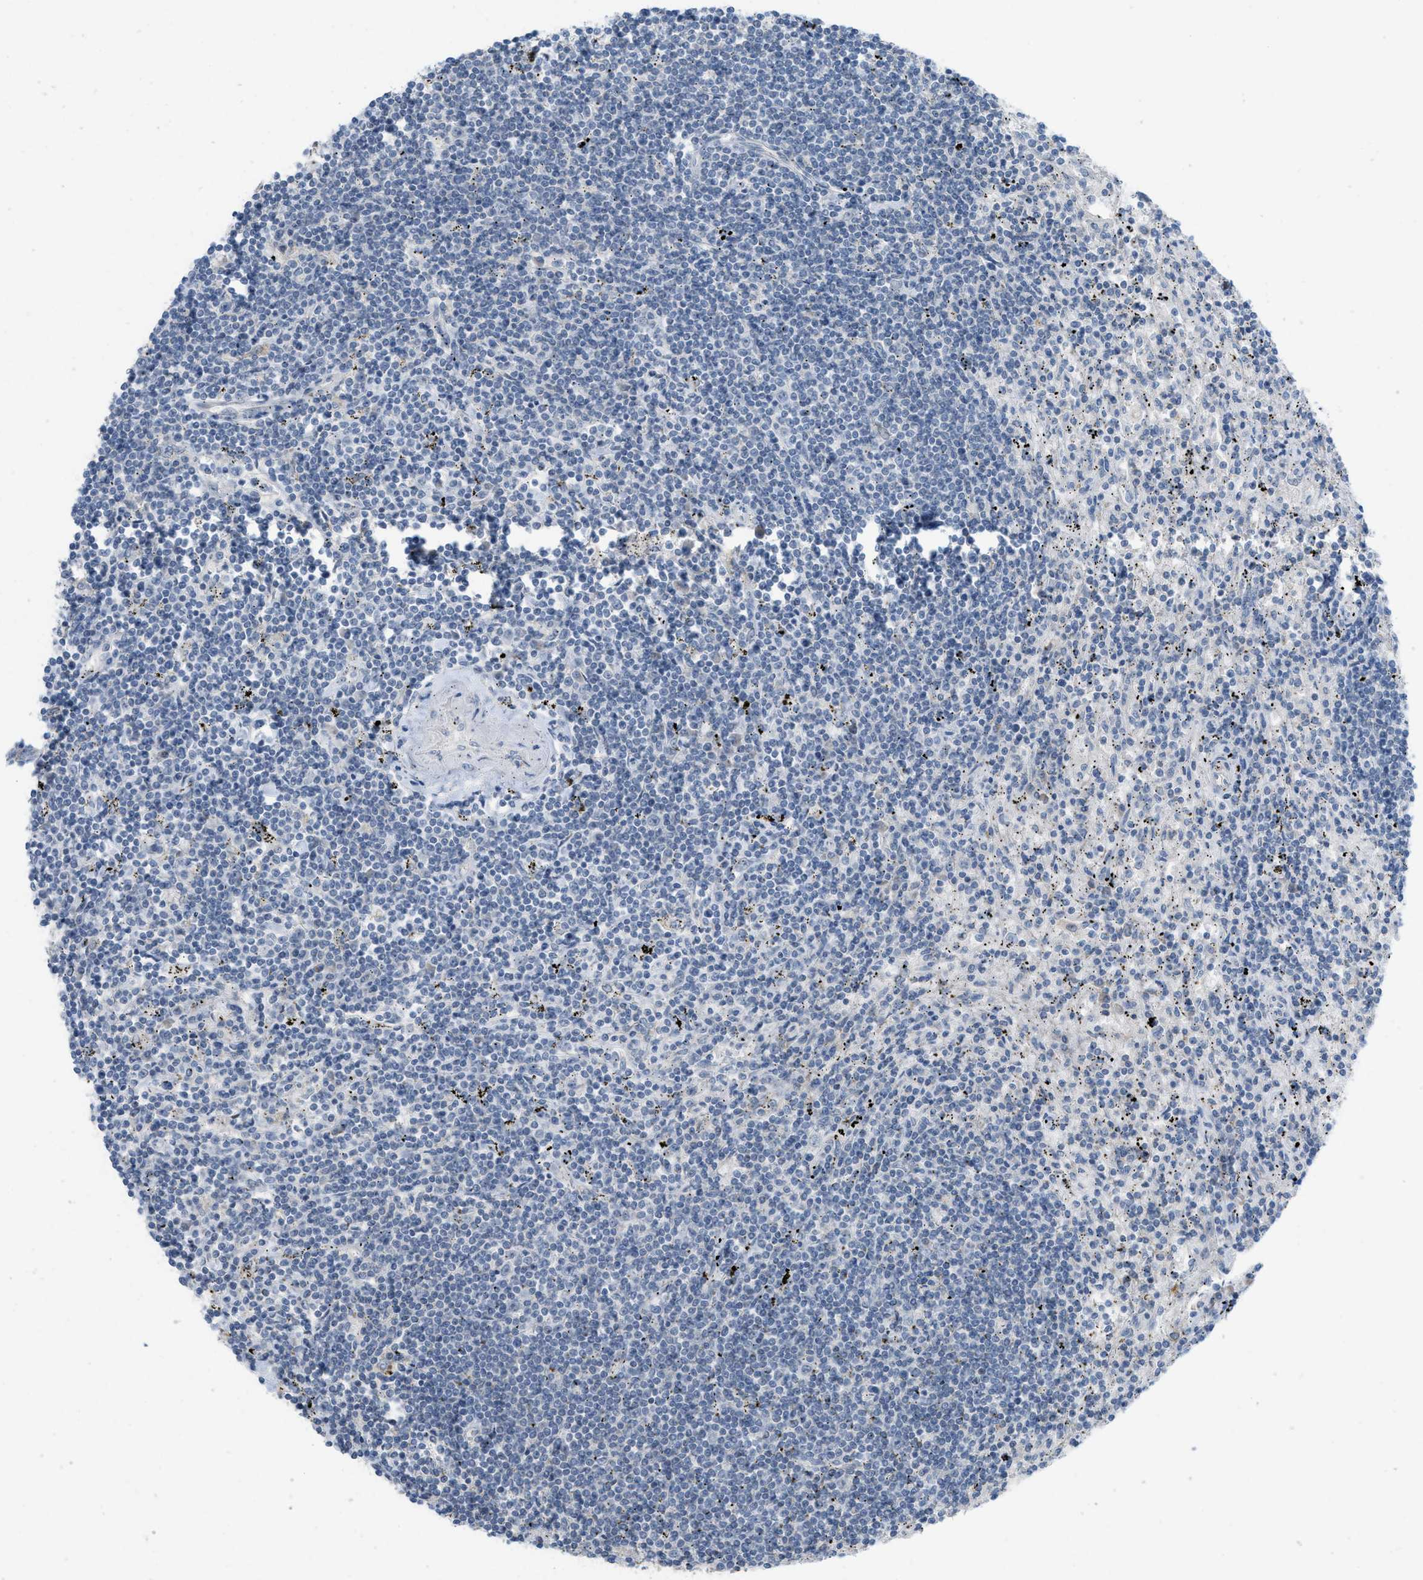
{"staining": {"intensity": "negative", "quantity": "none", "location": "none"}, "tissue": "lymphoma", "cell_type": "Tumor cells", "image_type": "cancer", "snomed": [{"axis": "morphology", "description": "Malignant lymphoma, non-Hodgkin's type, Low grade"}, {"axis": "topography", "description": "Spleen"}], "caption": "Immunohistochemistry (IHC) of human low-grade malignant lymphoma, non-Hodgkin's type demonstrates no staining in tumor cells.", "gene": "TXNDC2", "patient": {"sex": "male", "age": 76}}